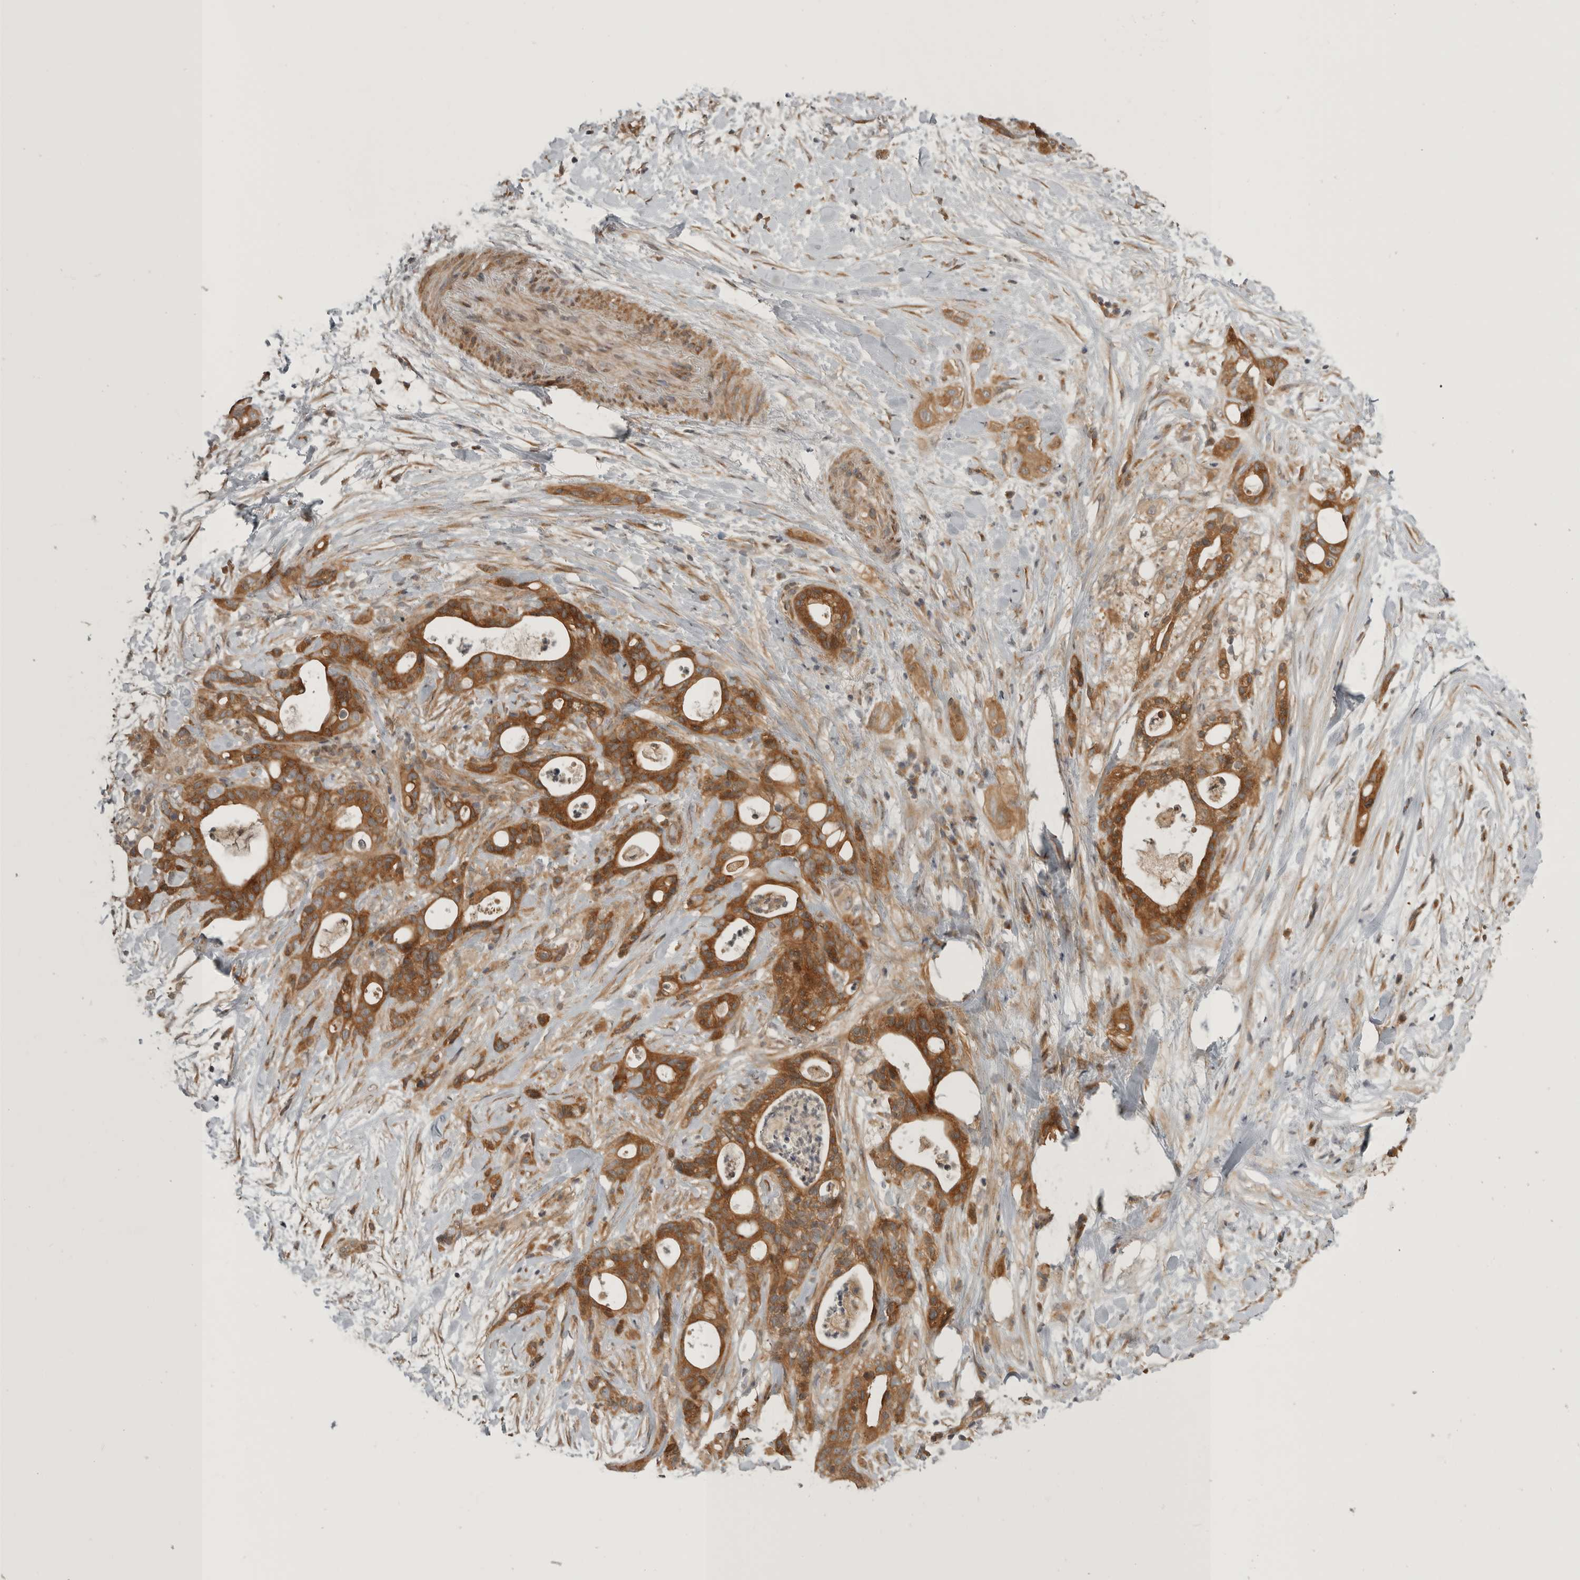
{"staining": {"intensity": "moderate", "quantity": ">75%", "location": "cytoplasmic/membranous"}, "tissue": "pancreatic cancer", "cell_type": "Tumor cells", "image_type": "cancer", "snomed": [{"axis": "morphology", "description": "Adenocarcinoma, NOS"}, {"axis": "topography", "description": "Pancreas"}], "caption": "Immunohistochemical staining of adenocarcinoma (pancreatic) exhibits medium levels of moderate cytoplasmic/membranous staining in approximately >75% of tumor cells.", "gene": "CUEDC1", "patient": {"sex": "male", "age": 58}}